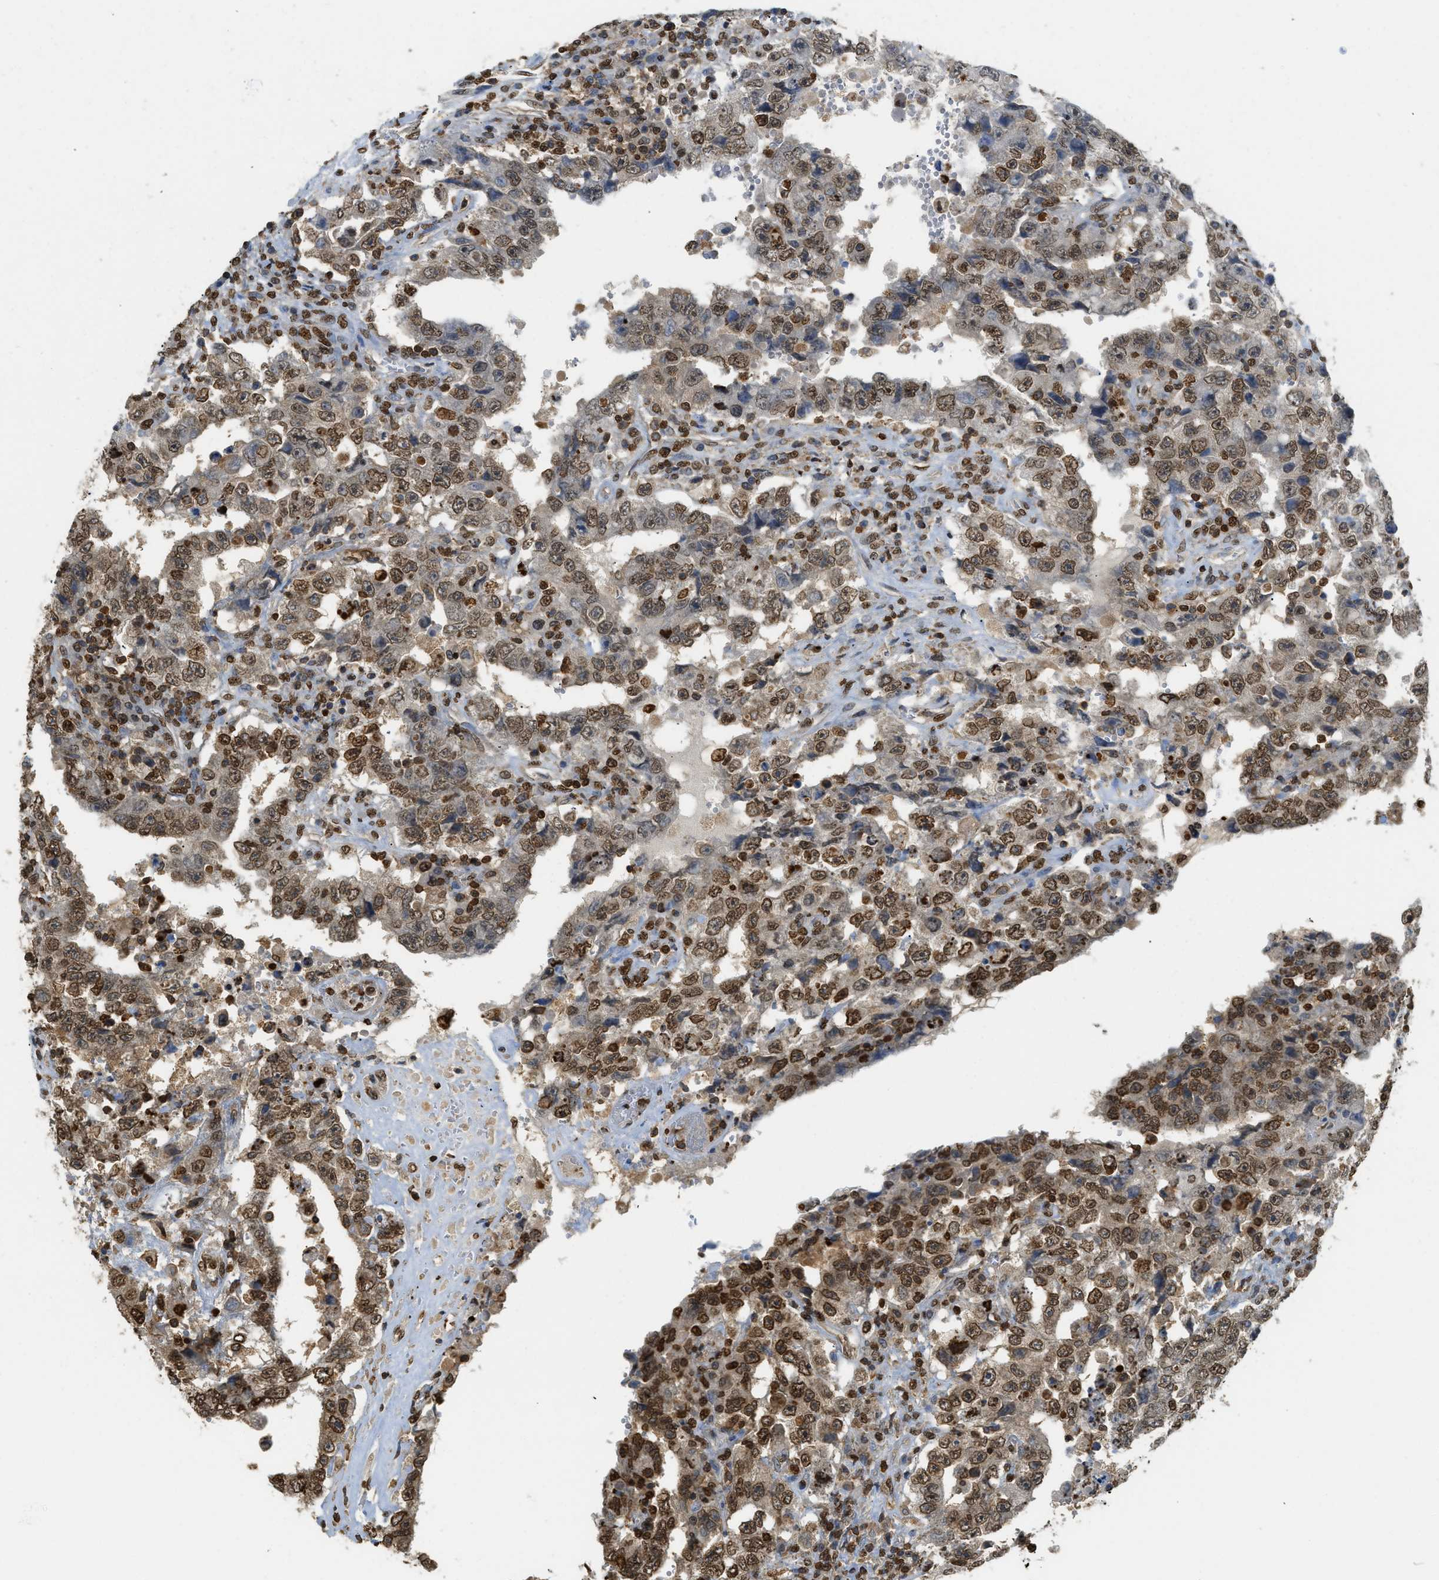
{"staining": {"intensity": "moderate", "quantity": ">75%", "location": "nuclear"}, "tissue": "testis cancer", "cell_type": "Tumor cells", "image_type": "cancer", "snomed": [{"axis": "morphology", "description": "Carcinoma, Embryonal, NOS"}, {"axis": "topography", "description": "Testis"}], "caption": "Protein staining shows moderate nuclear positivity in about >75% of tumor cells in testis cancer (embryonal carcinoma). (DAB (3,3'-diaminobenzidine) = brown stain, brightfield microscopy at high magnification).", "gene": "NR5A2", "patient": {"sex": "male", "age": 26}}